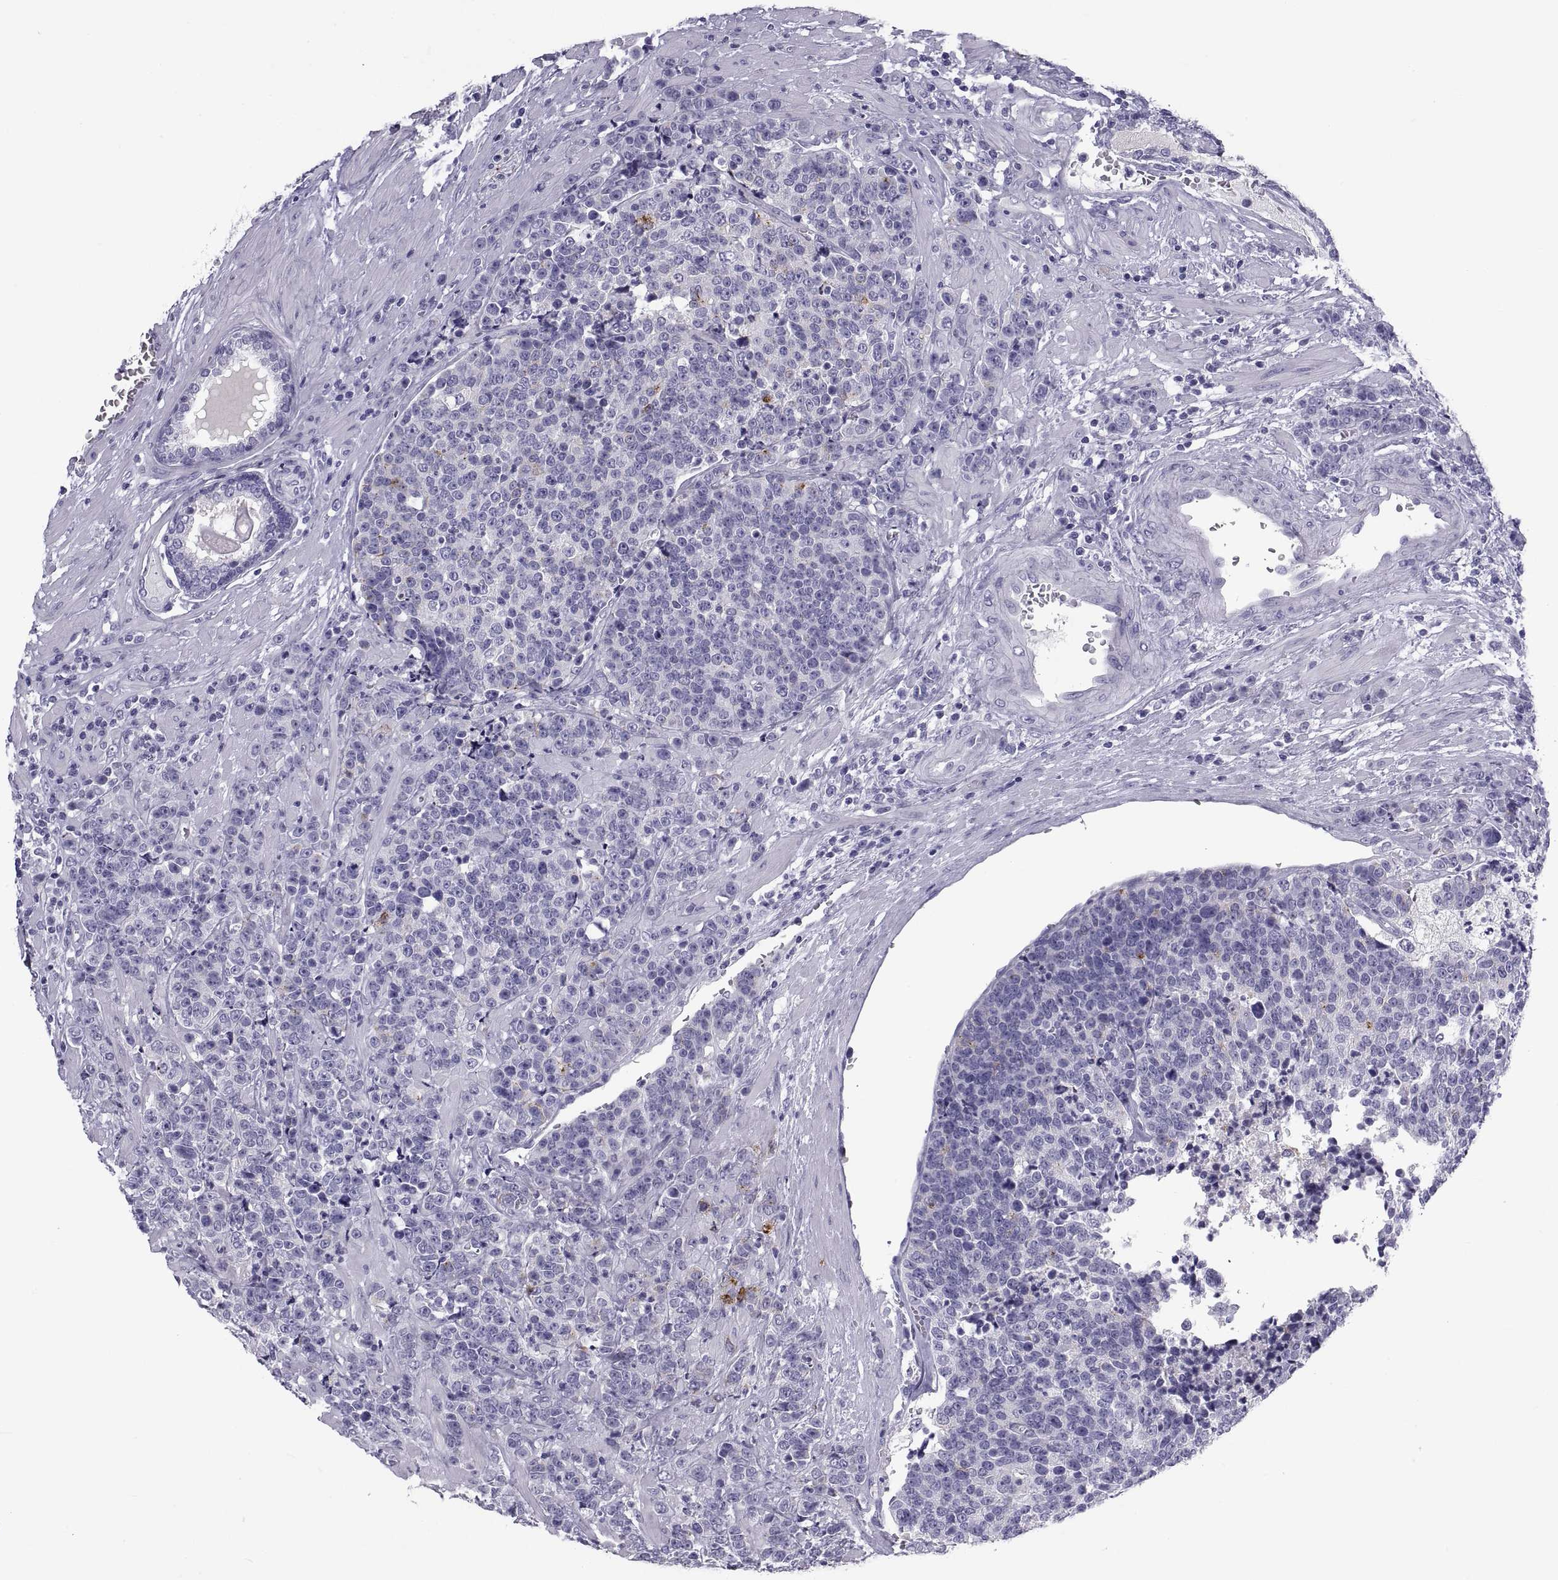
{"staining": {"intensity": "negative", "quantity": "none", "location": "none"}, "tissue": "prostate cancer", "cell_type": "Tumor cells", "image_type": "cancer", "snomed": [{"axis": "morphology", "description": "Adenocarcinoma, NOS"}, {"axis": "topography", "description": "Prostate"}], "caption": "DAB immunohistochemical staining of human prostate cancer shows no significant staining in tumor cells.", "gene": "NPTX2", "patient": {"sex": "male", "age": 67}}